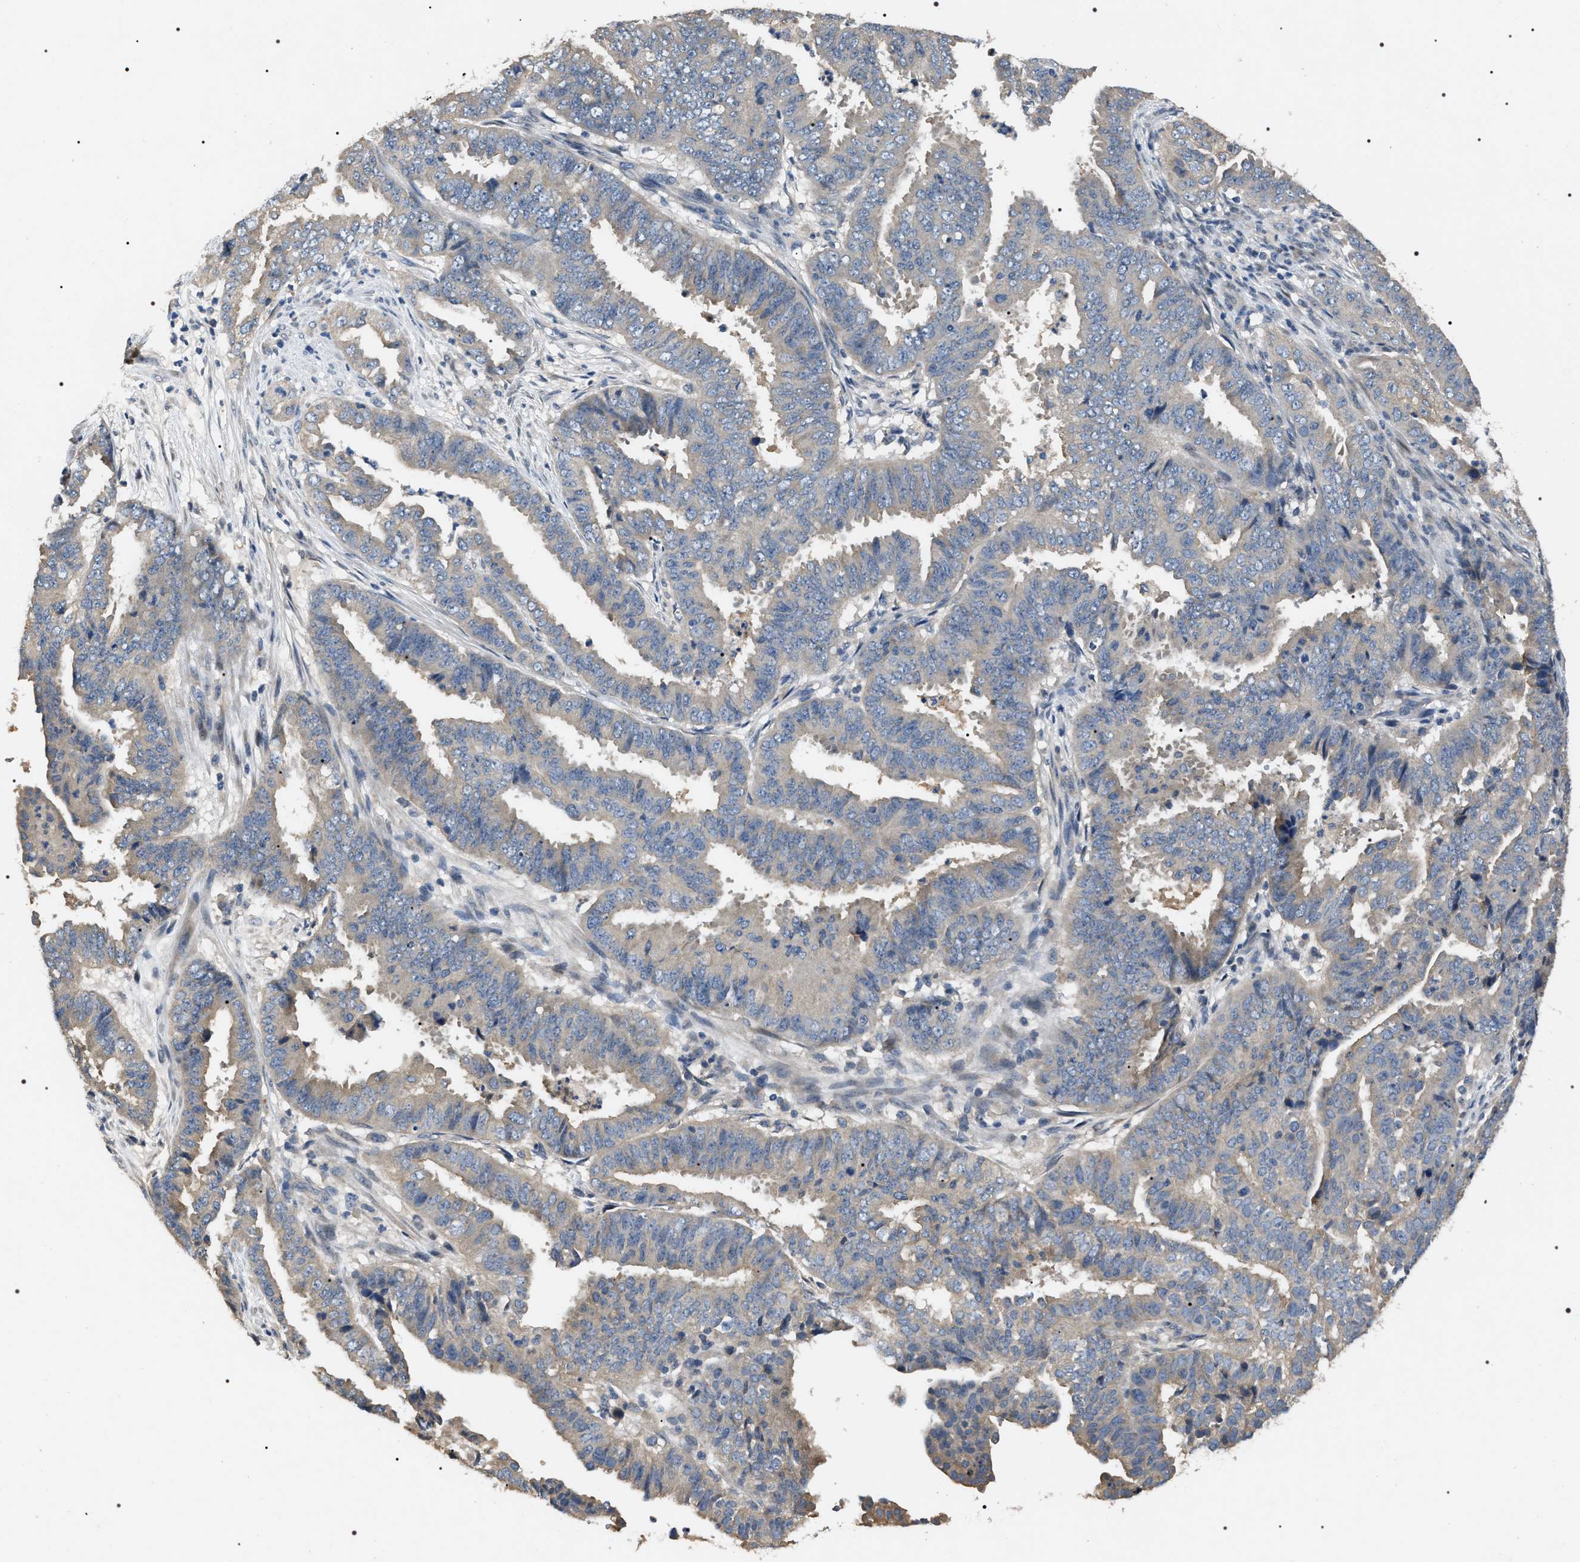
{"staining": {"intensity": "negative", "quantity": "none", "location": "none"}, "tissue": "endometrial cancer", "cell_type": "Tumor cells", "image_type": "cancer", "snomed": [{"axis": "morphology", "description": "Adenocarcinoma, NOS"}, {"axis": "topography", "description": "Endometrium"}], "caption": "This is an immunohistochemistry image of human endometrial cancer (adenocarcinoma). There is no staining in tumor cells.", "gene": "IFT81", "patient": {"sex": "female", "age": 51}}